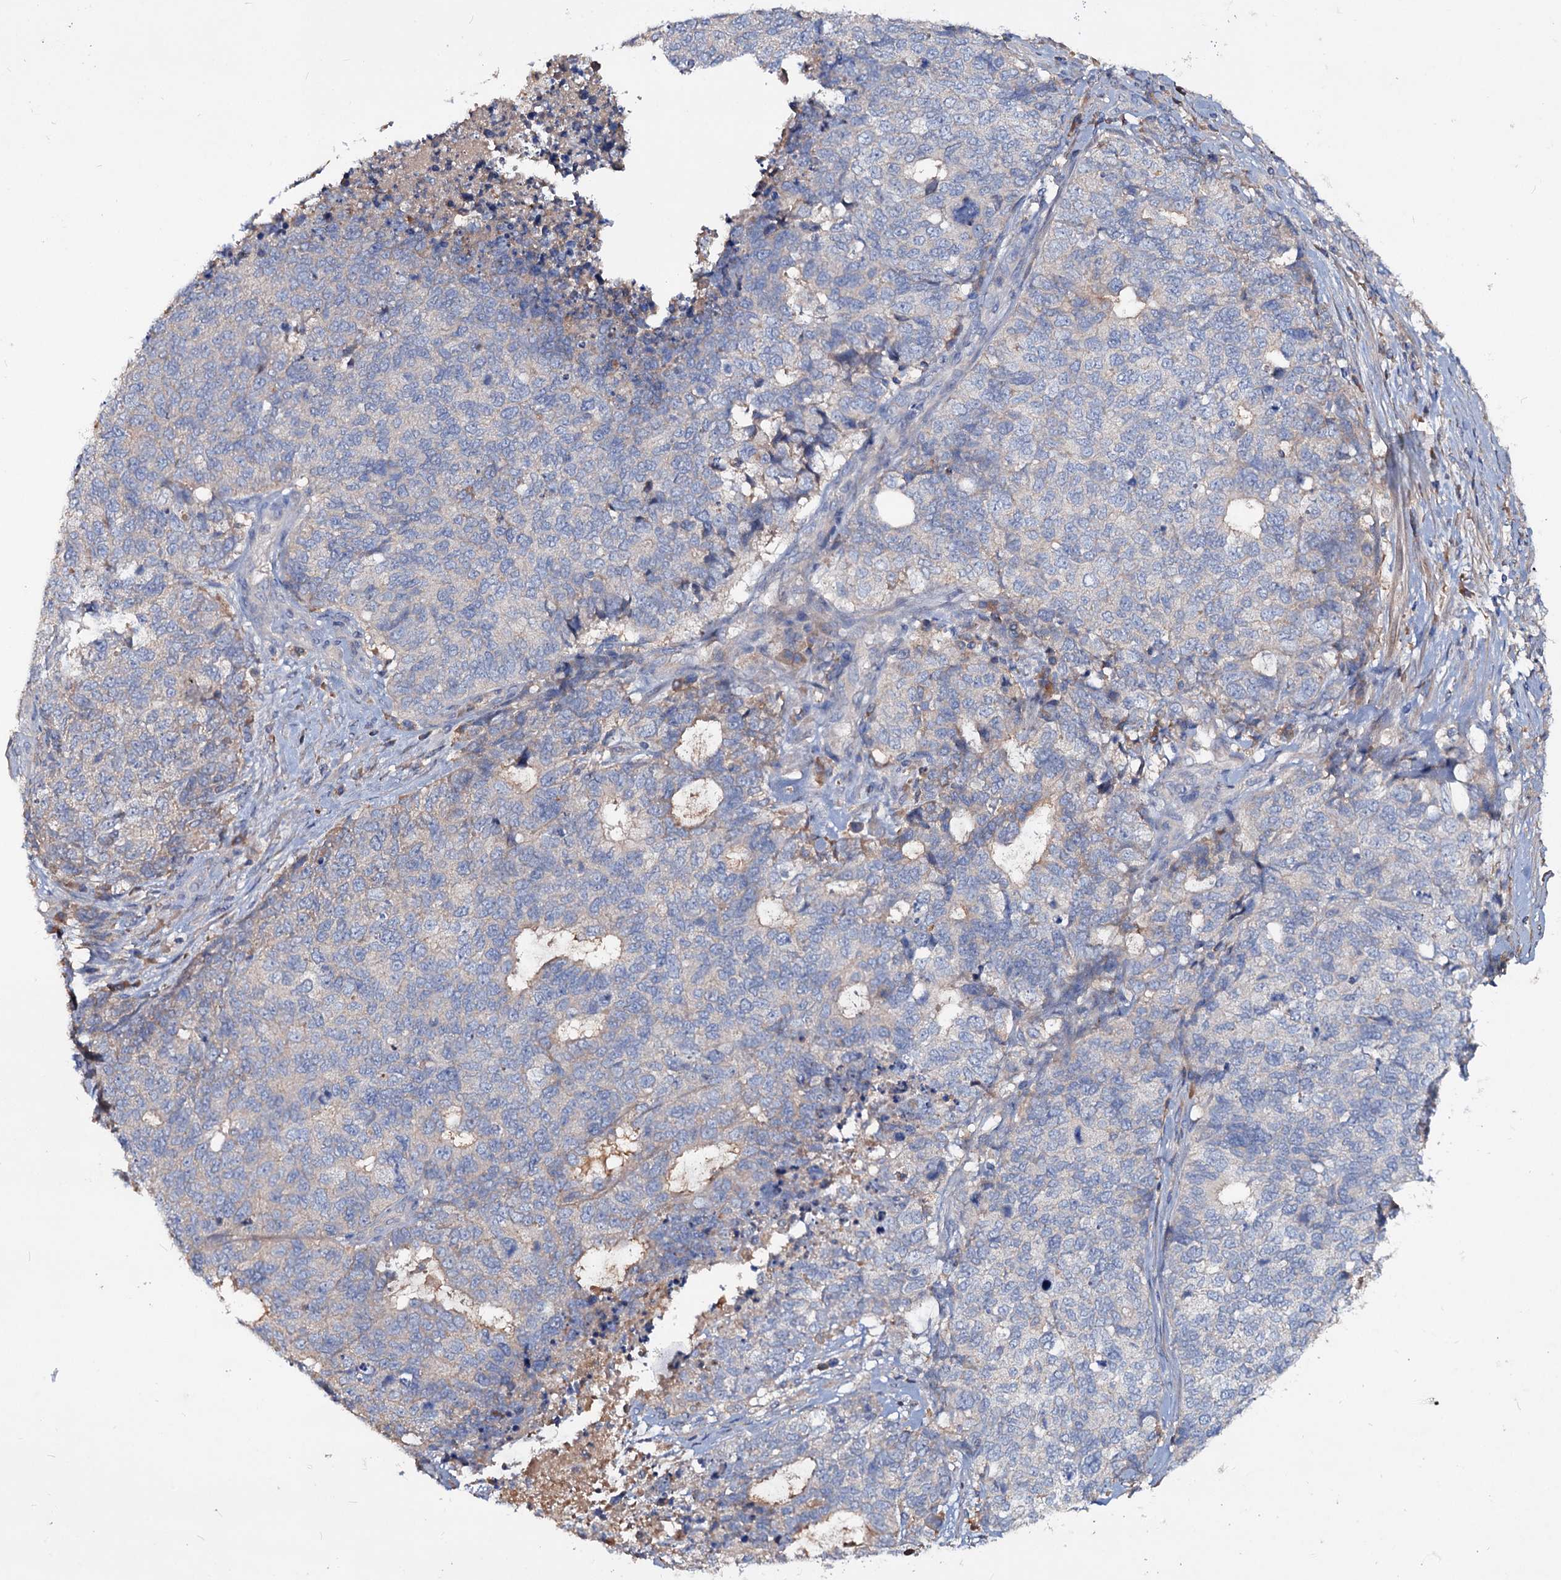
{"staining": {"intensity": "weak", "quantity": "<25%", "location": "cytoplasmic/membranous"}, "tissue": "cervical cancer", "cell_type": "Tumor cells", "image_type": "cancer", "snomed": [{"axis": "morphology", "description": "Squamous cell carcinoma, NOS"}, {"axis": "topography", "description": "Cervix"}], "caption": "Human squamous cell carcinoma (cervical) stained for a protein using immunohistochemistry reveals no staining in tumor cells.", "gene": "ACY3", "patient": {"sex": "female", "age": 63}}